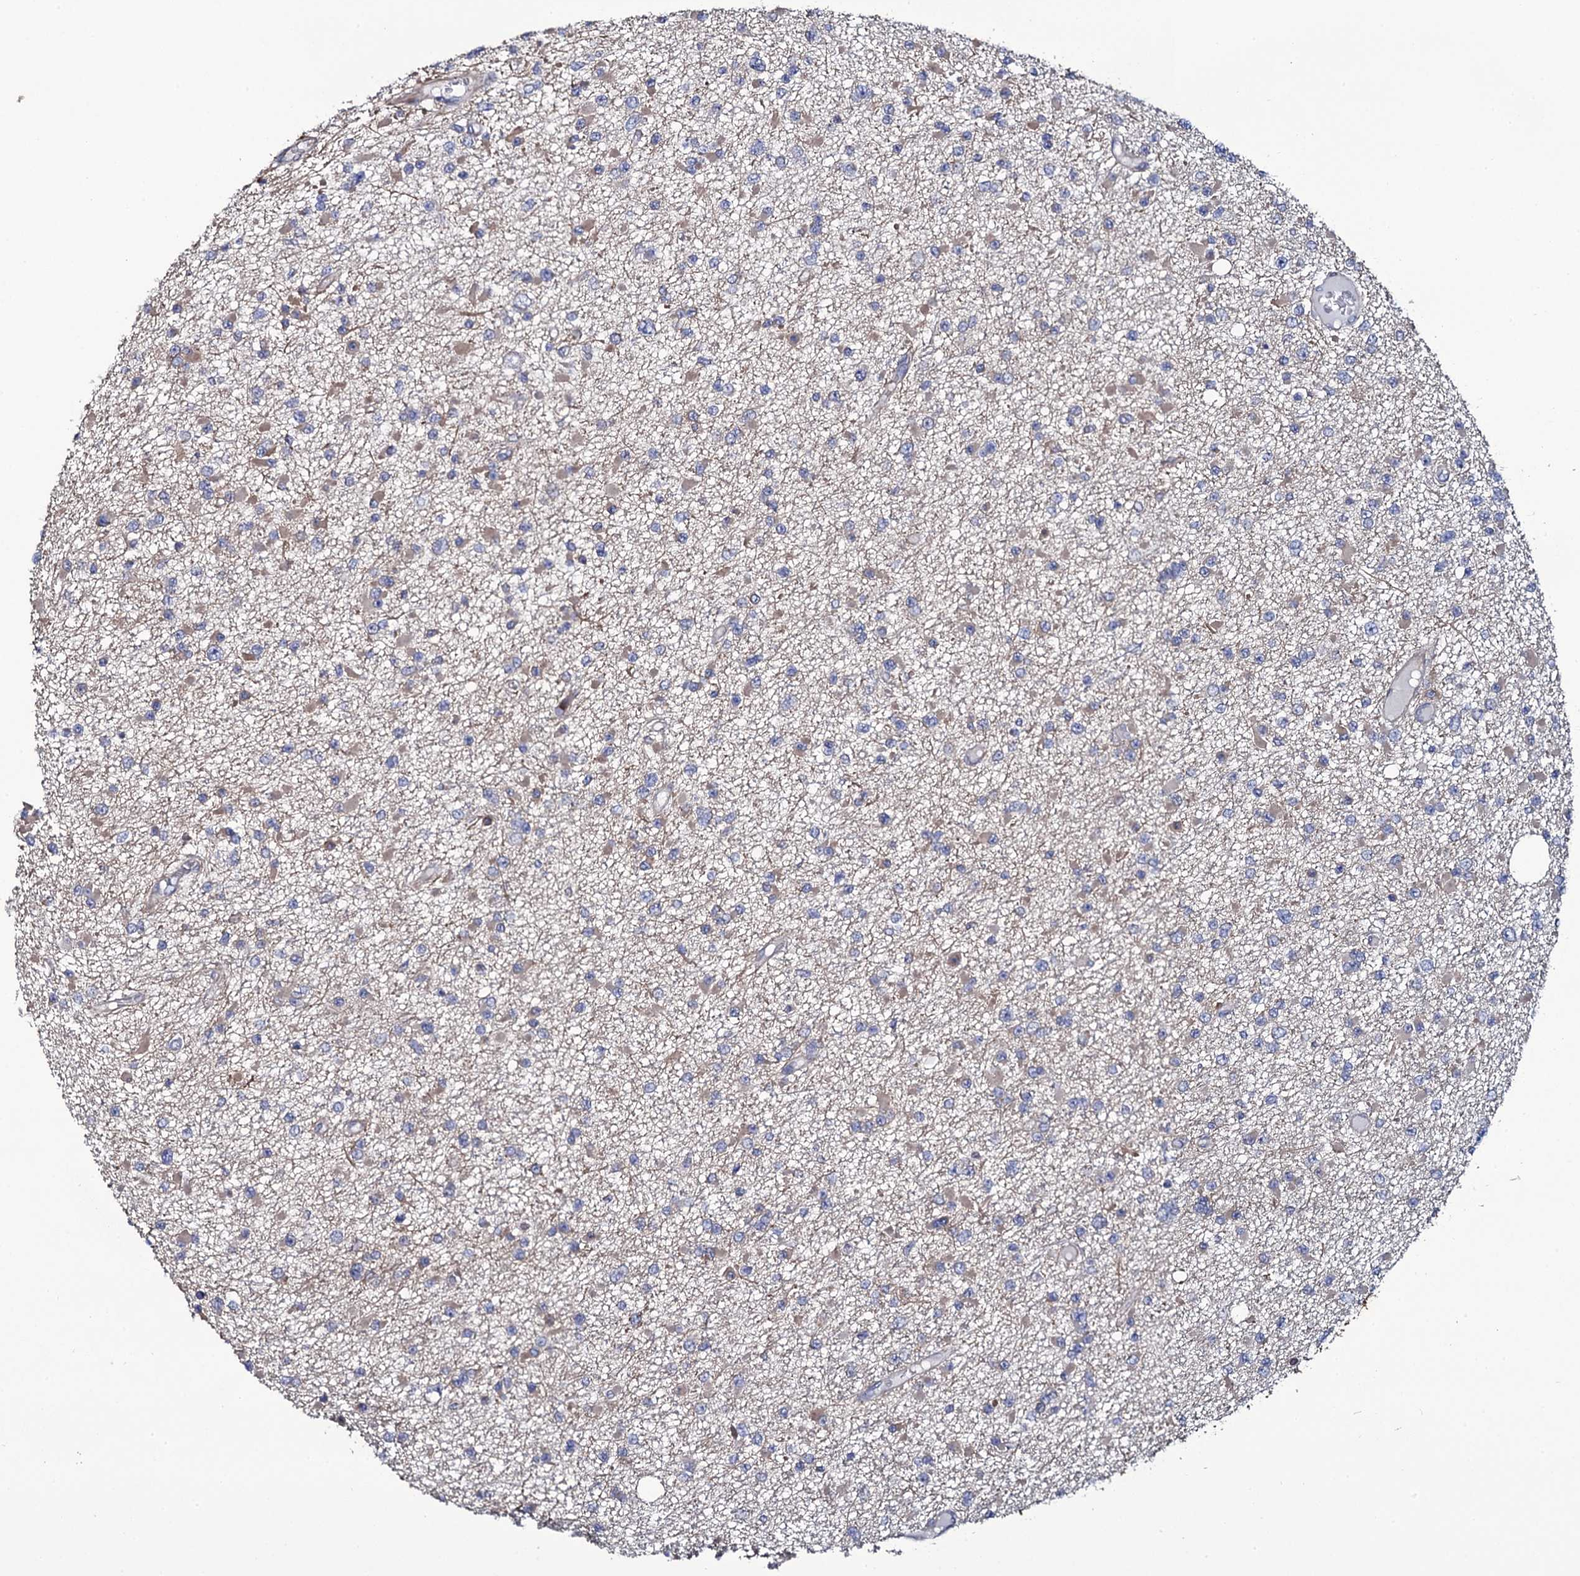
{"staining": {"intensity": "negative", "quantity": "none", "location": "none"}, "tissue": "glioma", "cell_type": "Tumor cells", "image_type": "cancer", "snomed": [{"axis": "morphology", "description": "Glioma, malignant, Low grade"}, {"axis": "topography", "description": "Brain"}], "caption": "The immunohistochemistry image has no significant positivity in tumor cells of glioma tissue. (DAB (3,3'-diaminobenzidine) immunohistochemistry (IHC) with hematoxylin counter stain).", "gene": "TTC23", "patient": {"sex": "female", "age": 22}}